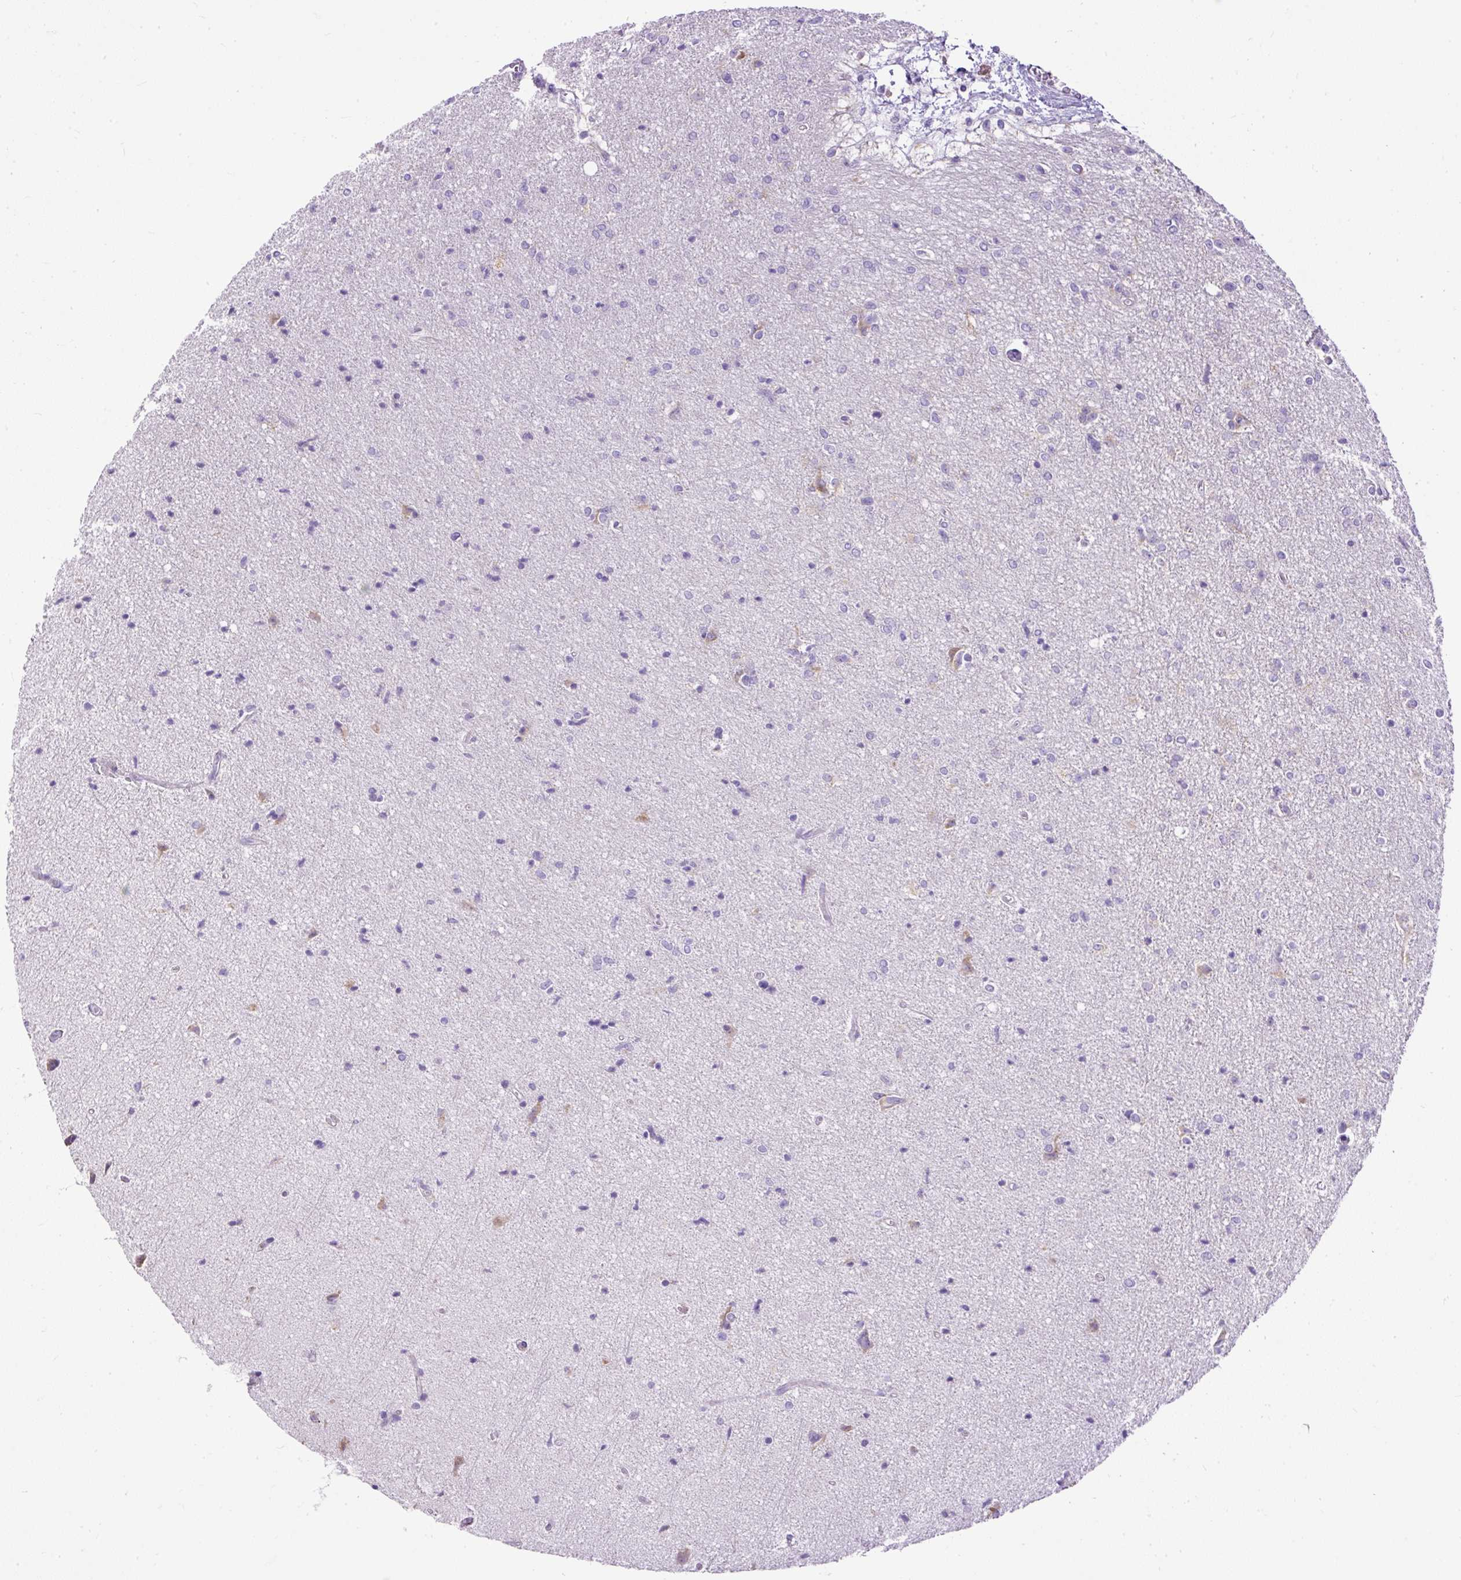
{"staining": {"intensity": "negative", "quantity": "none", "location": "none"}, "tissue": "glioma", "cell_type": "Tumor cells", "image_type": "cancer", "snomed": [{"axis": "morphology", "description": "Glioma, malignant, Low grade"}, {"axis": "topography", "description": "Brain"}], "caption": "Immunohistochemistry (IHC) of human glioma shows no expression in tumor cells. (DAB (3,3'-diaminobenzidine) immunohistochemistry with hematoxylin counter stain).", "gene": "SYBU", "patient": {"sex": "male", "age": 26}}